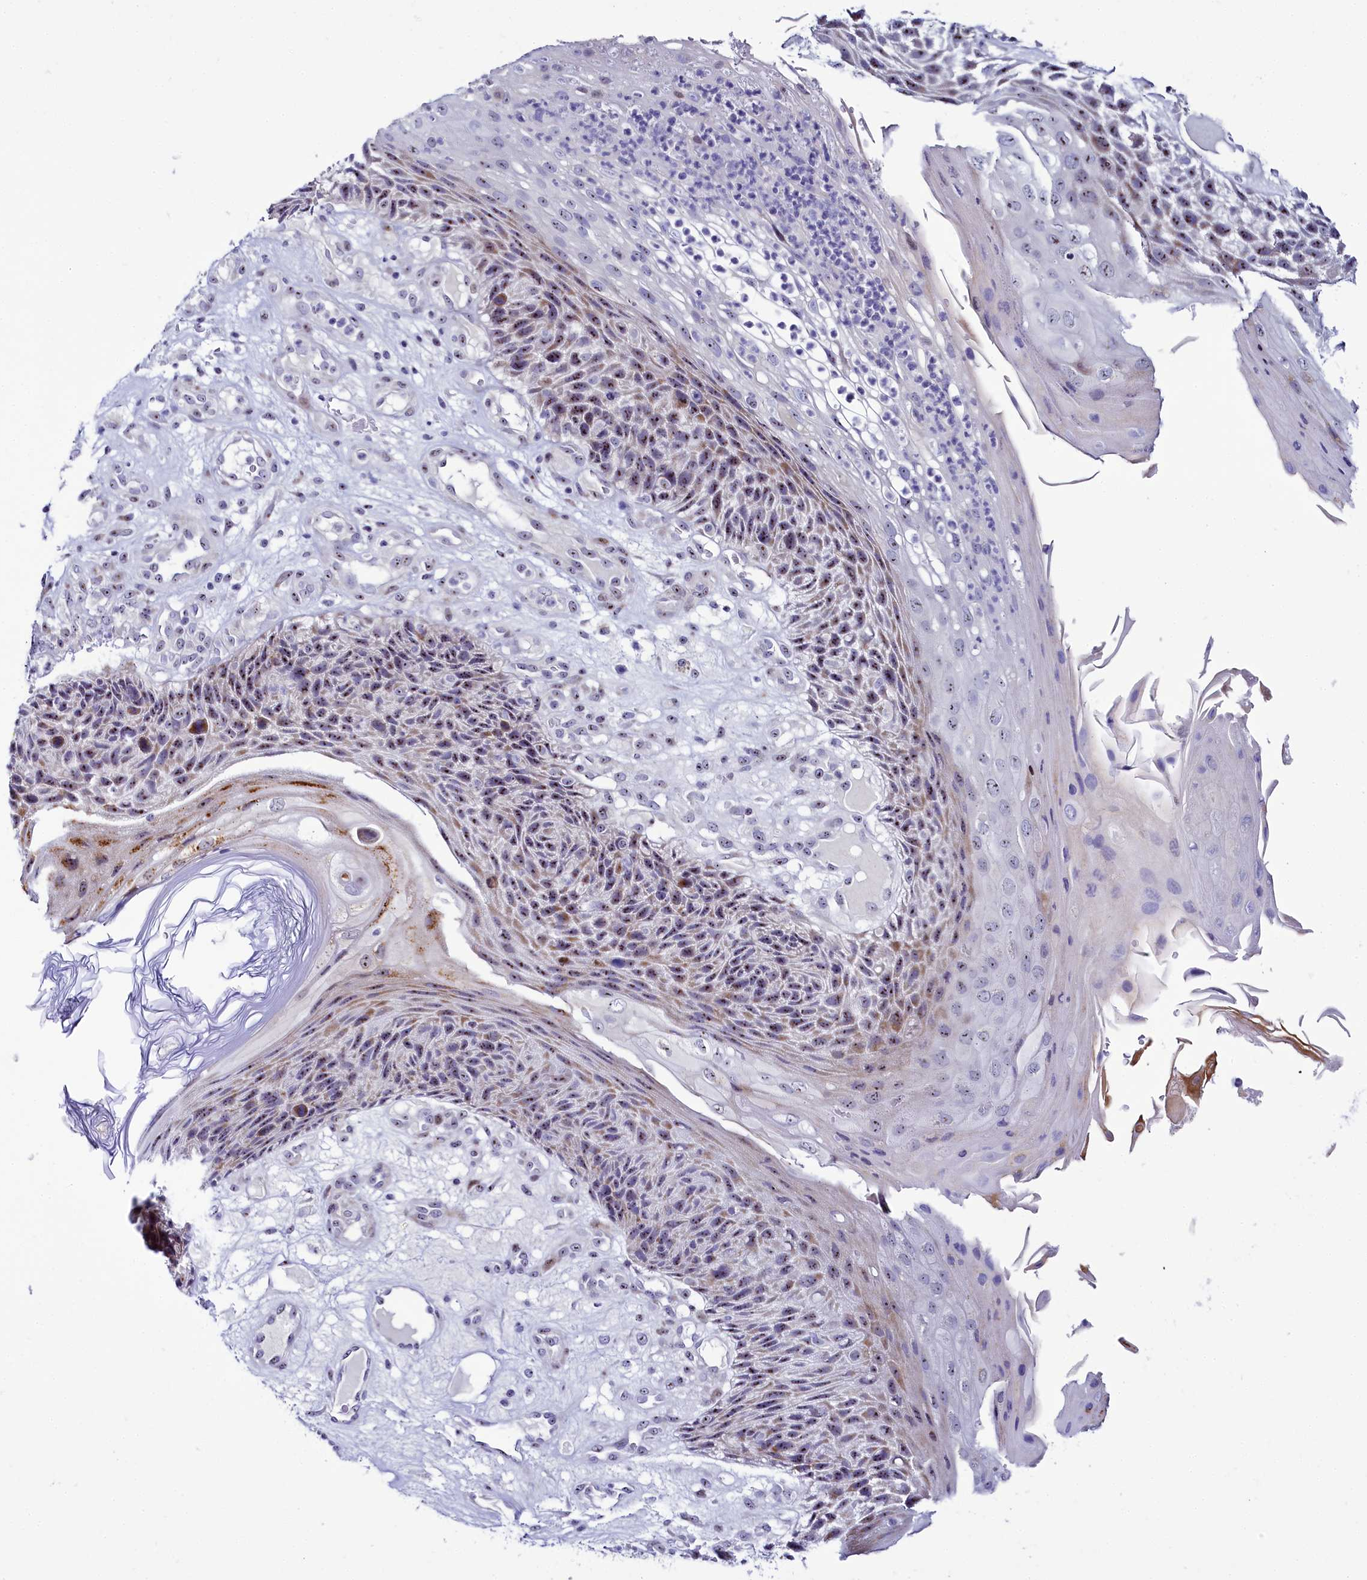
{"staining": {"intensity": "moderate", "quantity": "25%-75%", "location": "nuclear"}, "tissue": "skin cancer", "cell_type": "Tumor cells", "image_type": "cancer", "snomed": [{"axis": "morphology", "description": "Squamous cell carcinoma, NOS"}, {"axis": "topography", "description": "Skin"}], "caption": "The immunohistochemical stain shows moderate nuclear staining in tumor cells of skin cancer (squamous cell carcinoma) tissue. (DAB = brown stain, brightfield microscopy at high magnification).", "gene": "TCOF1", "patient": {"sex": "female", "age": 88}}